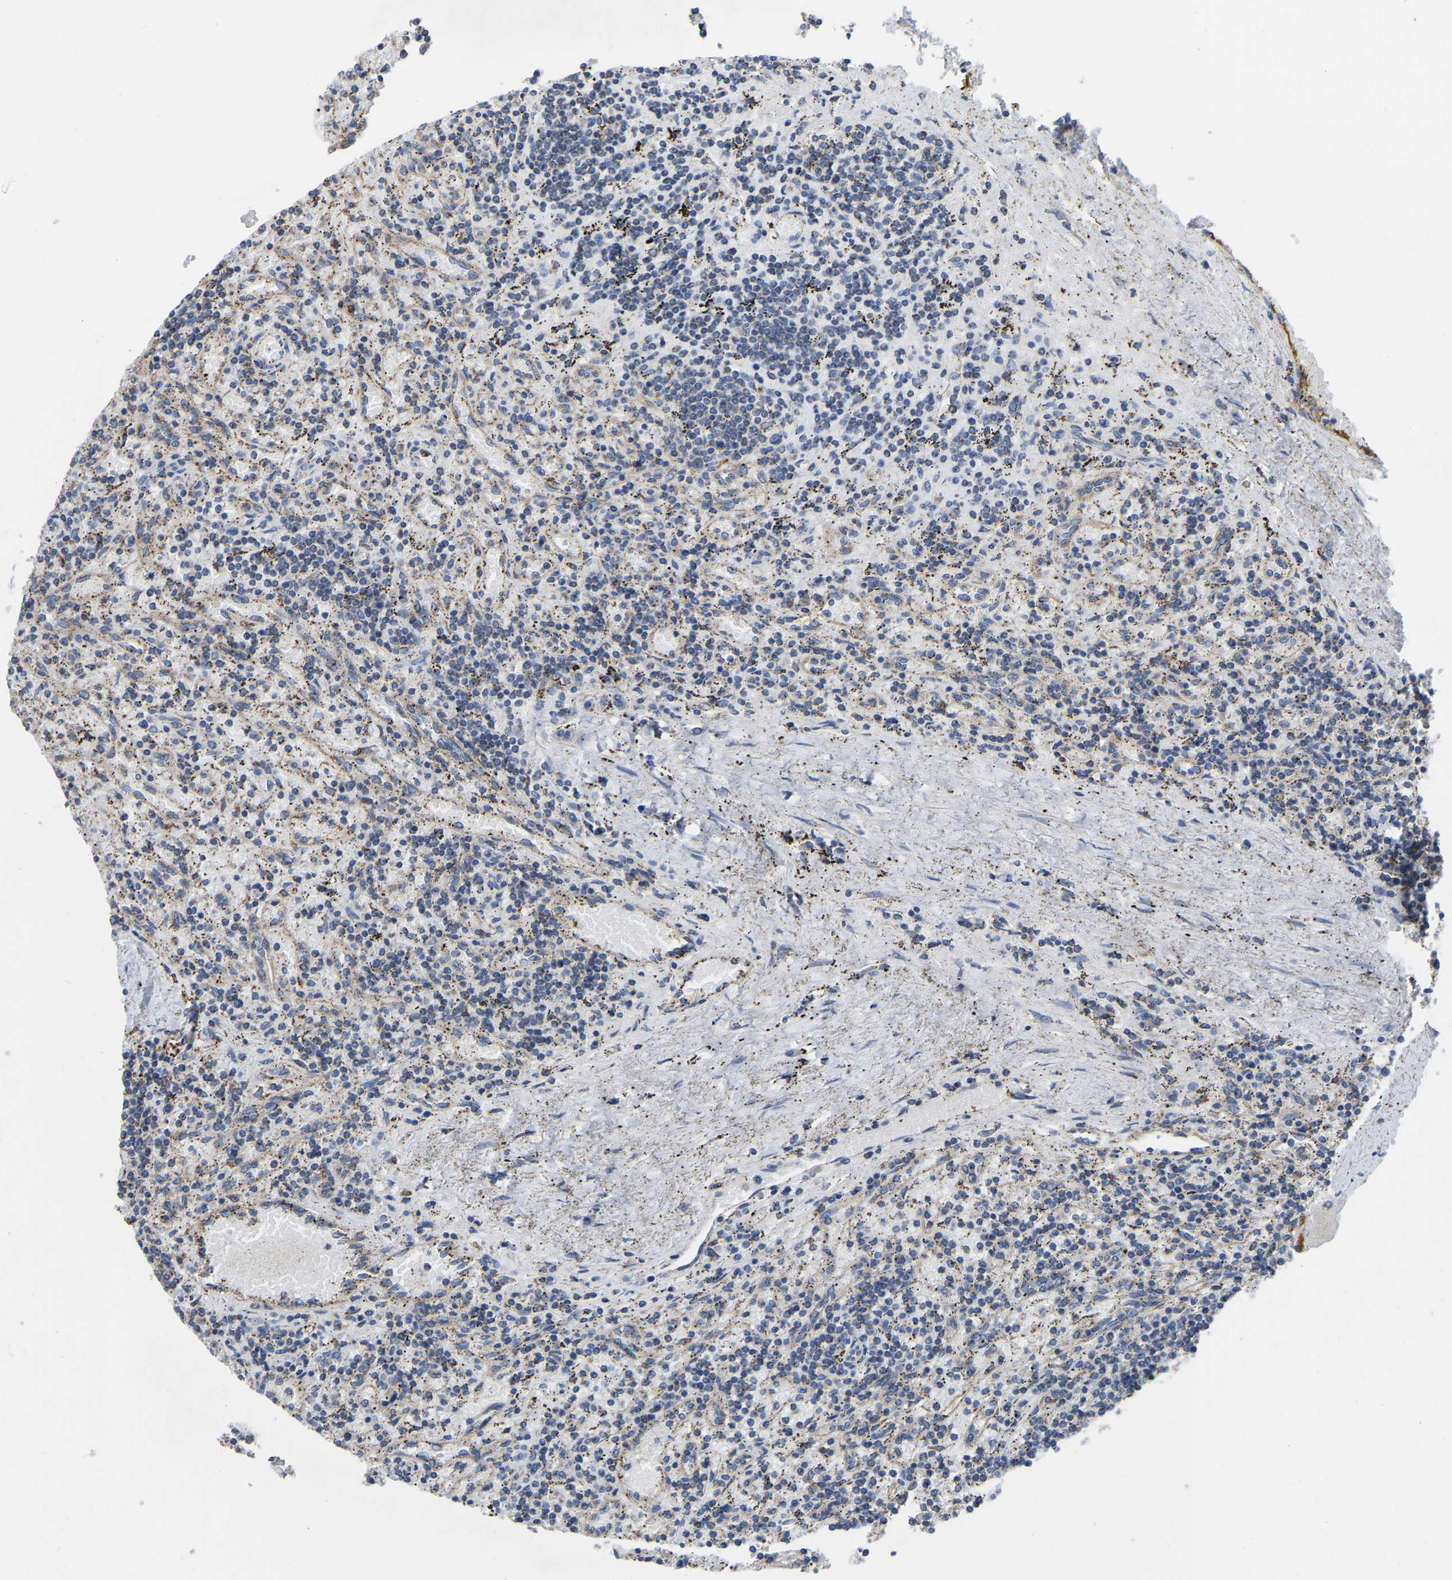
{"staining": {"intensity": "negative", "quantity": "none", "location": "none"}, "tissue": "lymphoma", "cell_type": "Tumor cells", "image_type": "cancer", "snomed": [{"axis": "morphology", "description": "Malignant lymphoma, non-Hodgkin's type, Low grade"}, {"axis": "topography", "description": "Spleen"}], "caption": "Malignant lymphoma, non-Hodgkin's type (low-grade) stained for a protein using immunohistochemistry reveals no expression tumor cells.", "gene": "BCL10", "patient": {"sex": "male", "age": 76}}